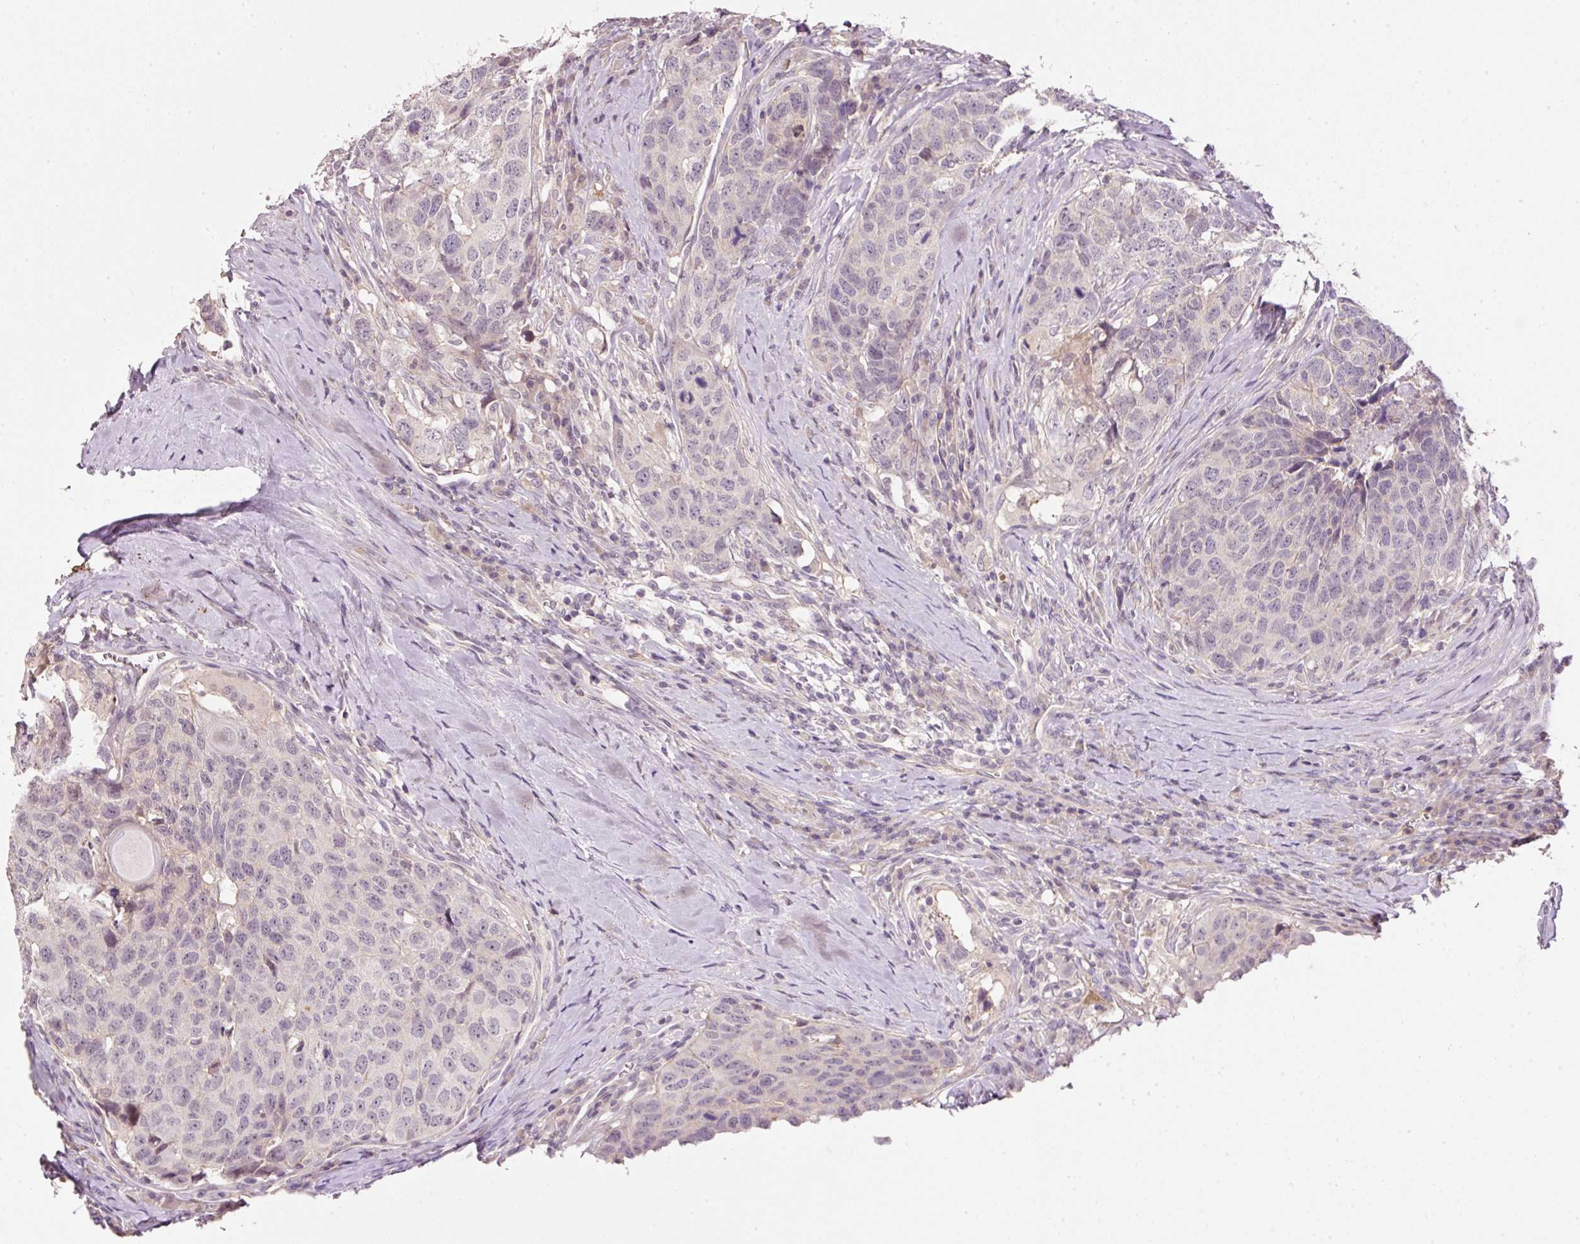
{"staining": {"intensity": "negative", "quantity": "none", "location": "none"}, "tissue": "head and neck cancer", "cell_type": "Tumor cells", "image_type": "cancer", "snomed": [{"axis": "morphology", "description": "Squamous cell carcinoma, NOS"}, {"axis": "topography", "description": "Head-Neck"}], "caption": "Tumor cells show no significant protein positivity in head and neck squamous cell carcinoma.", "gene": "TIRAP", "patient": {"sex": "male", "age": 66}}